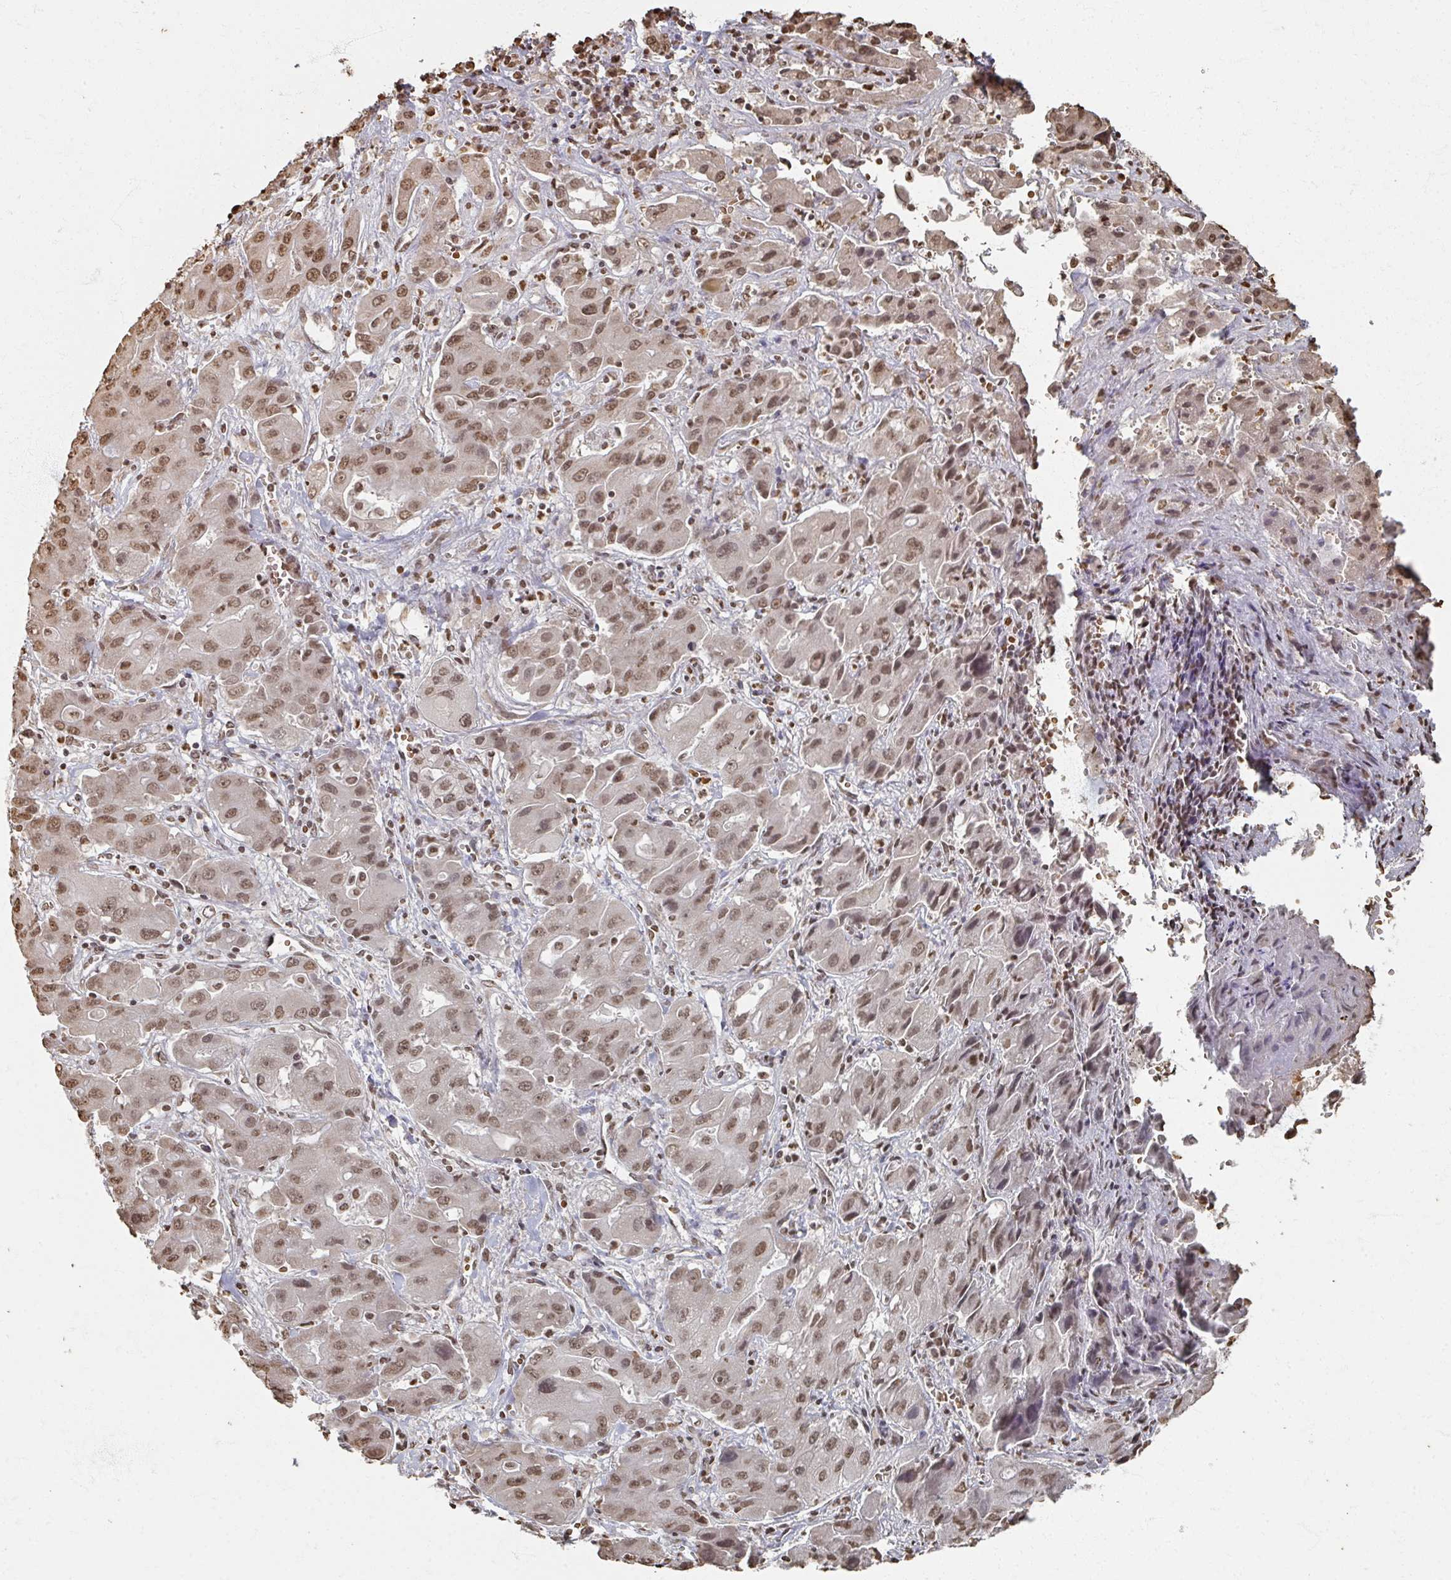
{"staining": {"intensity": "moderate", "quantity": ">75%", "location": "nuclear"}, "tissue": "liver cancer", "cell_type": "Tumor cells", "image_type": "cancer", "snomed": [{"axis": "morphology", "description": "Cholangiocarcinoma"}, {"axis": "topography", "description": "Liver"}], "caption": "Human liver cancer stained with a protein marker displays moderate staining in tumor cells.", "gene": "DCUN1D5", "patient": {"sex": "male", "age": 67}}